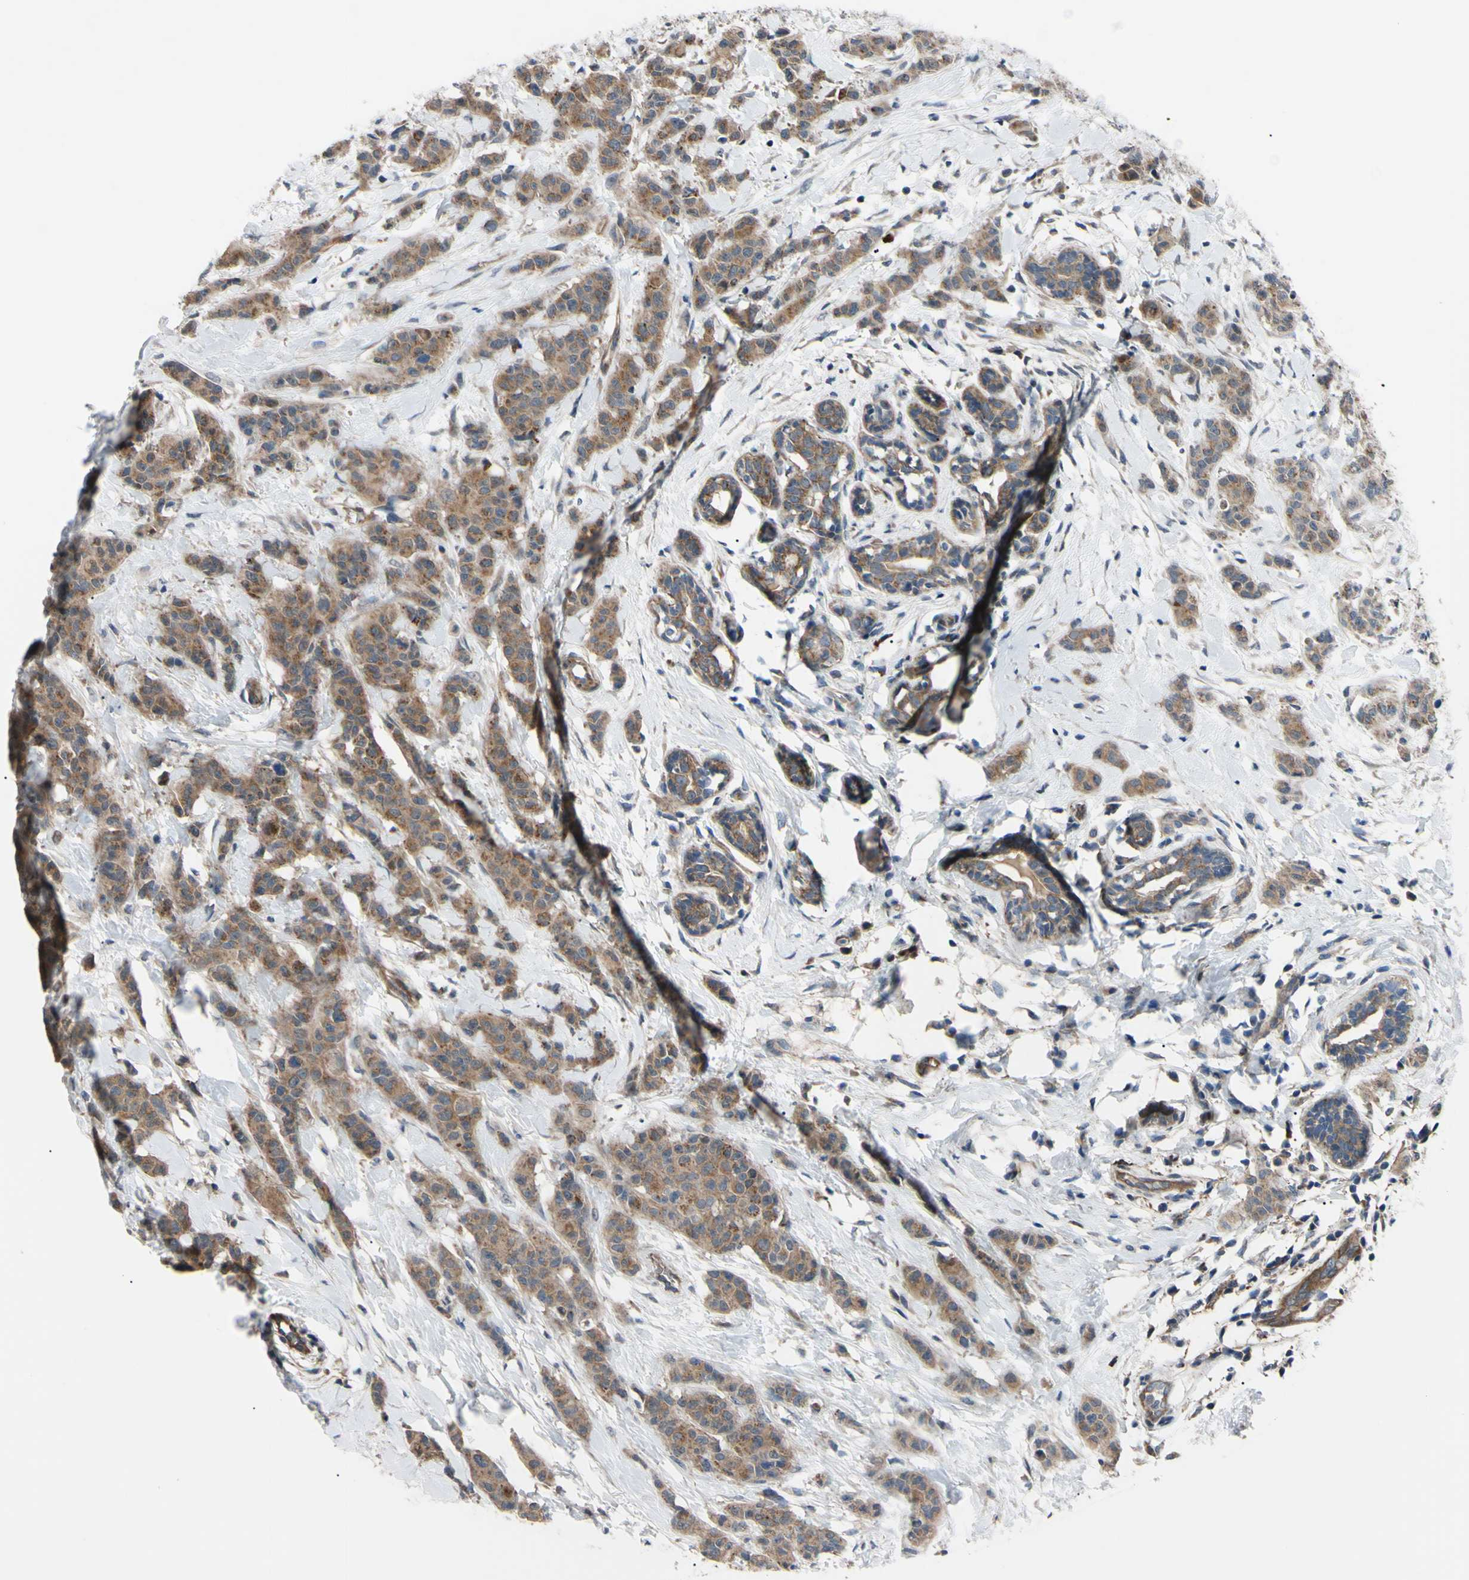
{"staining": {"intensity": "moderate", "quantity": ">75%", "location": "cytoplasmic/membranous"}, "tissue": "breast cancer", "cell_type": "Tumor cells", "image_type": "cancer", "snomed": [{"axis": "morphology", "description": "Normal tissue, NOS"}, {"axis": "morphology", "description": "Duct carcinoma"}, {"axis": "topography", "description": "Breast"}], "caption": "This is a histology image of immunohistochemistry (IHC) staining of breast cancer, which shows moderate positivity in the cytoplasmic/membranous of tumor cells.", "gene": "SVIL", "patient": {"sex": "female", "age": 40}}